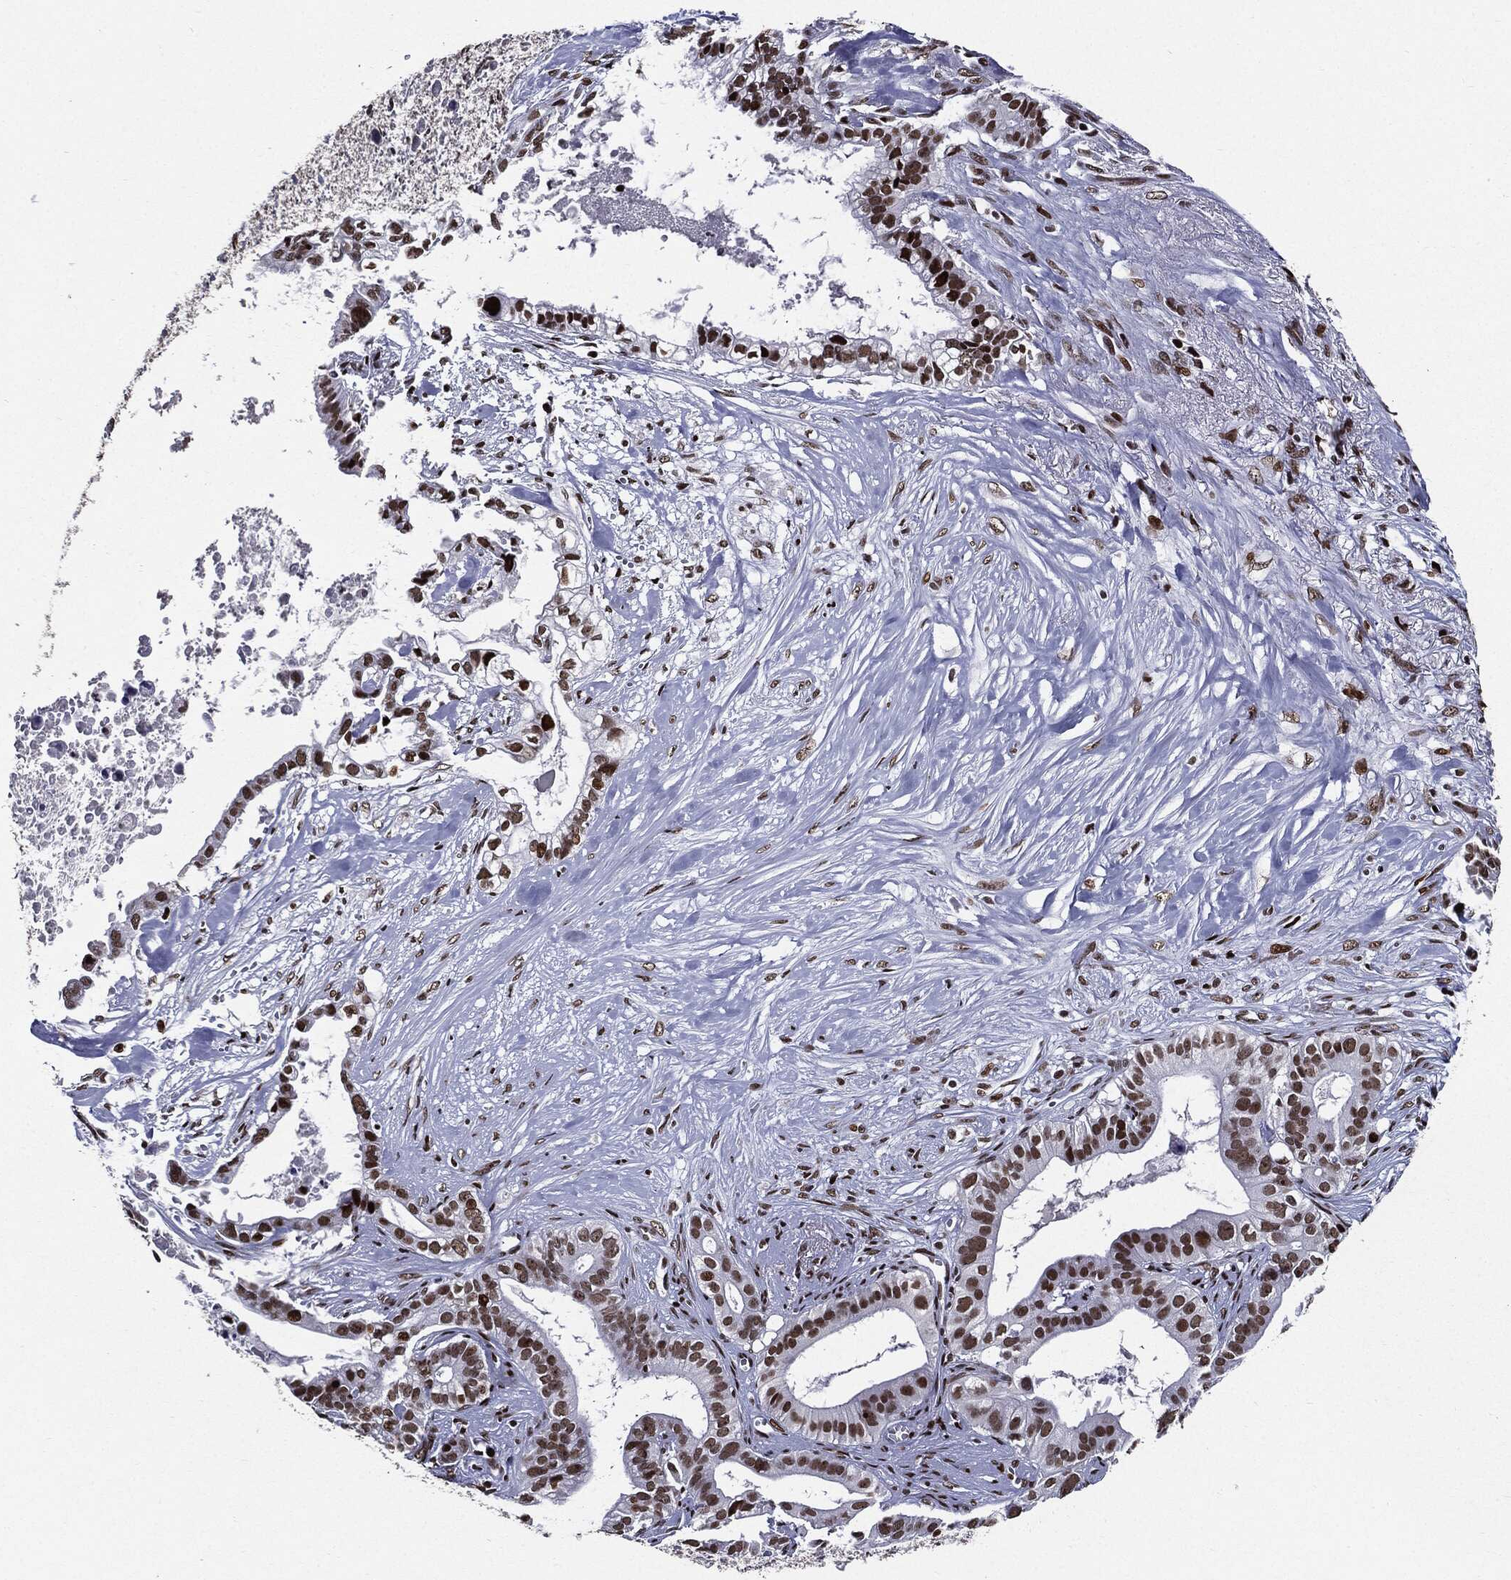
{"staining": {"intensity": "strong", "quantity": ">75%", "location": "nuclear"}, "tissue": "pancreatic cancer", "cell_type": "Tumor cells", "image_type": "cancer", "snomed": [{"axis": "morphology", "description": "Adenocarcinoma, NOS"}, {"axis": "topography", "description": "Pancreas"}], "caption": "Immunohistochemistry photomicrograph of neoplastic tissue: human pancreatic cancer stained using immunohistochemistry (IHC) shows high levels of strong protein expression localized specifically in the nuclear of tumor cells, appearing as a nuclear brown color.", "gene": "ZFP91", "patient": {"sex": "male", "age": 61}}